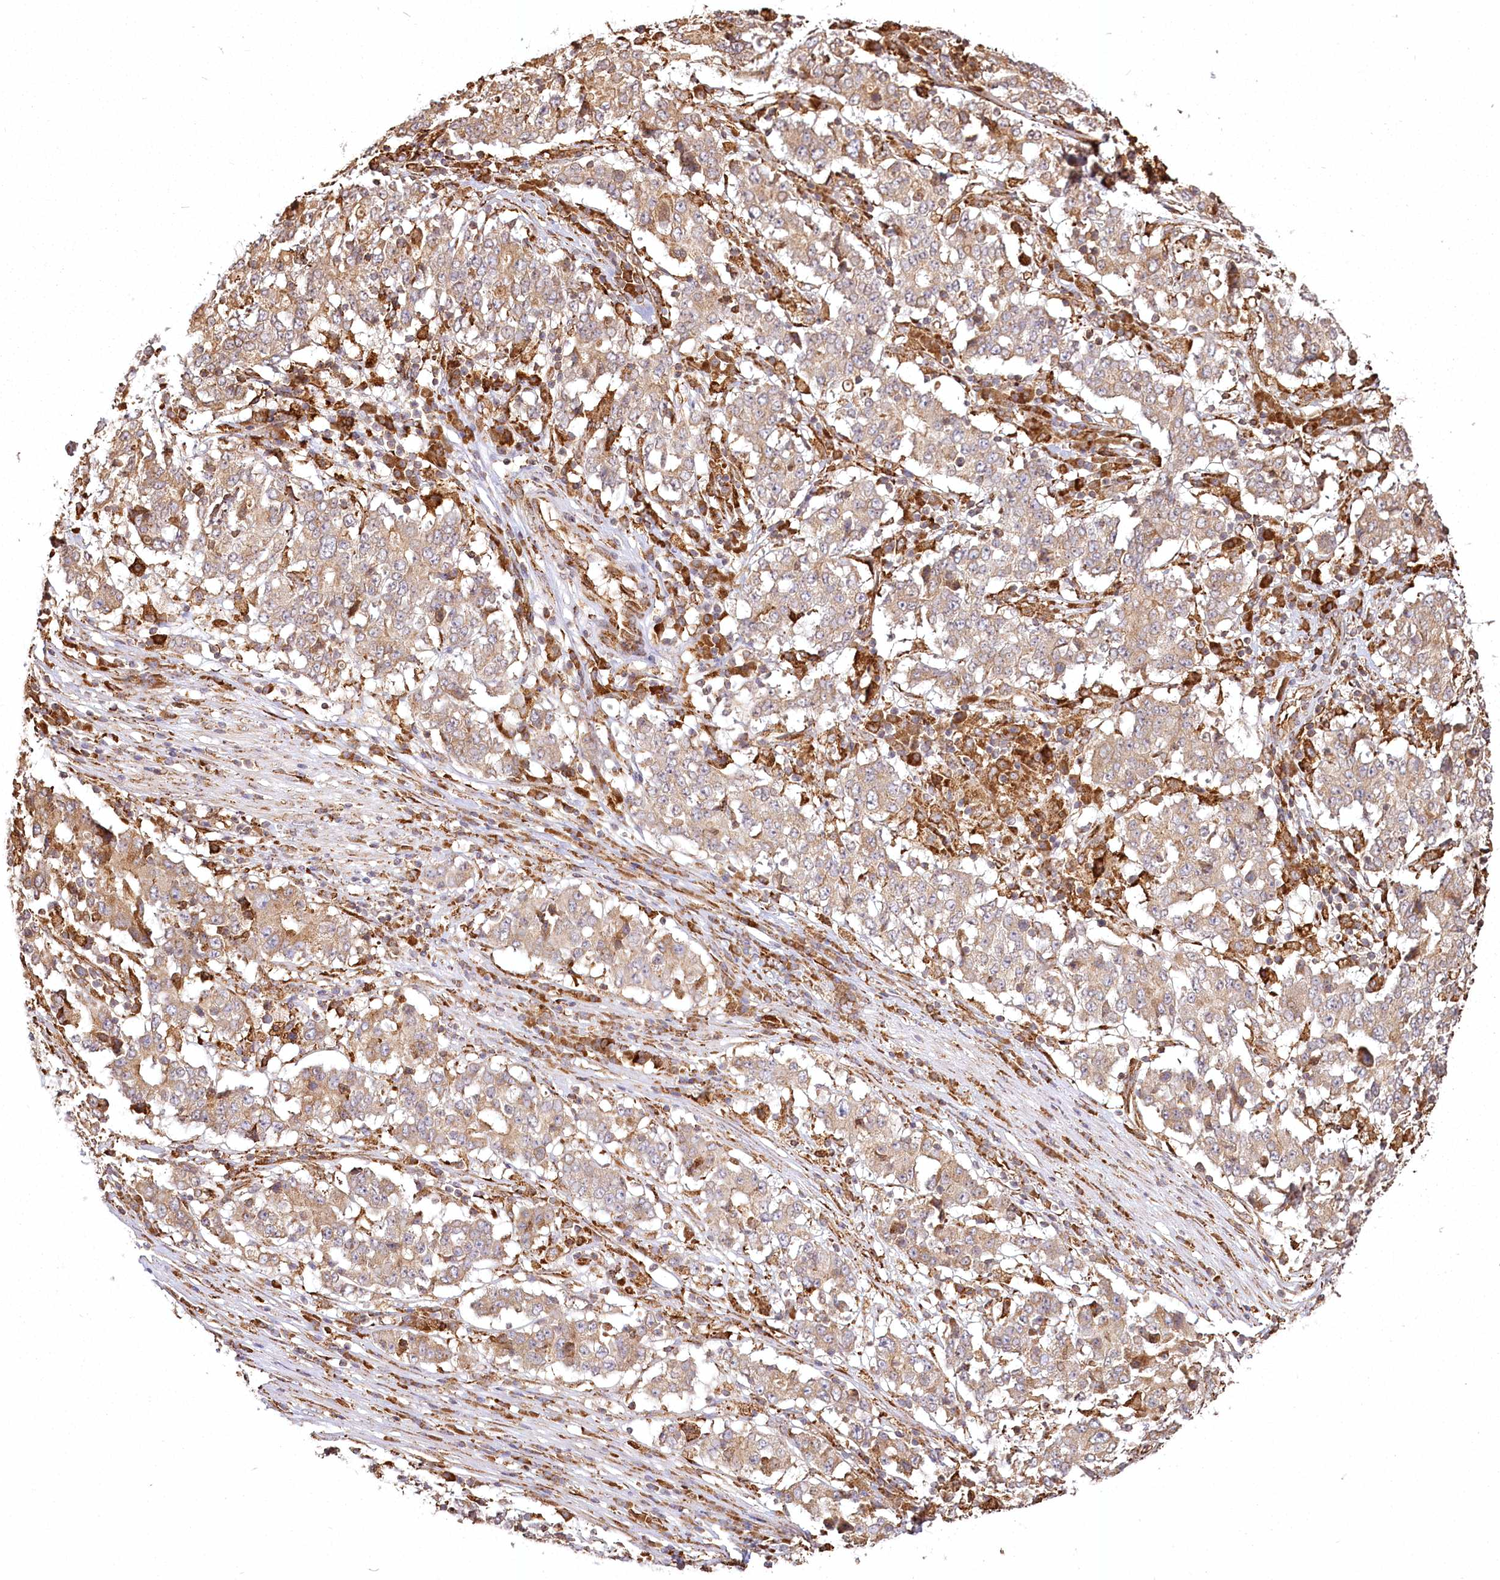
{"staining": {"intensity": "weak", "quantity": ">75%", "location": "cytoplasmic/membranous"}, "tissue": "stomach cancer", "cell_type": "Tumor cells", "image_type": "cancer", "snomed": [{"axis": "morphology", "description": "Adenocarcinoma, NOS"}, {"axis": "topography", "description": "Stomach"}], "caption": "A photomicrograph of stomach adenocarcinoma stained for a protein exhibits weak cytoplasmic/membranous brown staining in tumor cells. The staining was performed using DAB, with brown indicating positive protein expression. Nuclei are stained blue with hematoxylin.", "gene": "FAM13A", "patient": {"sex": "male", "age": 59}}